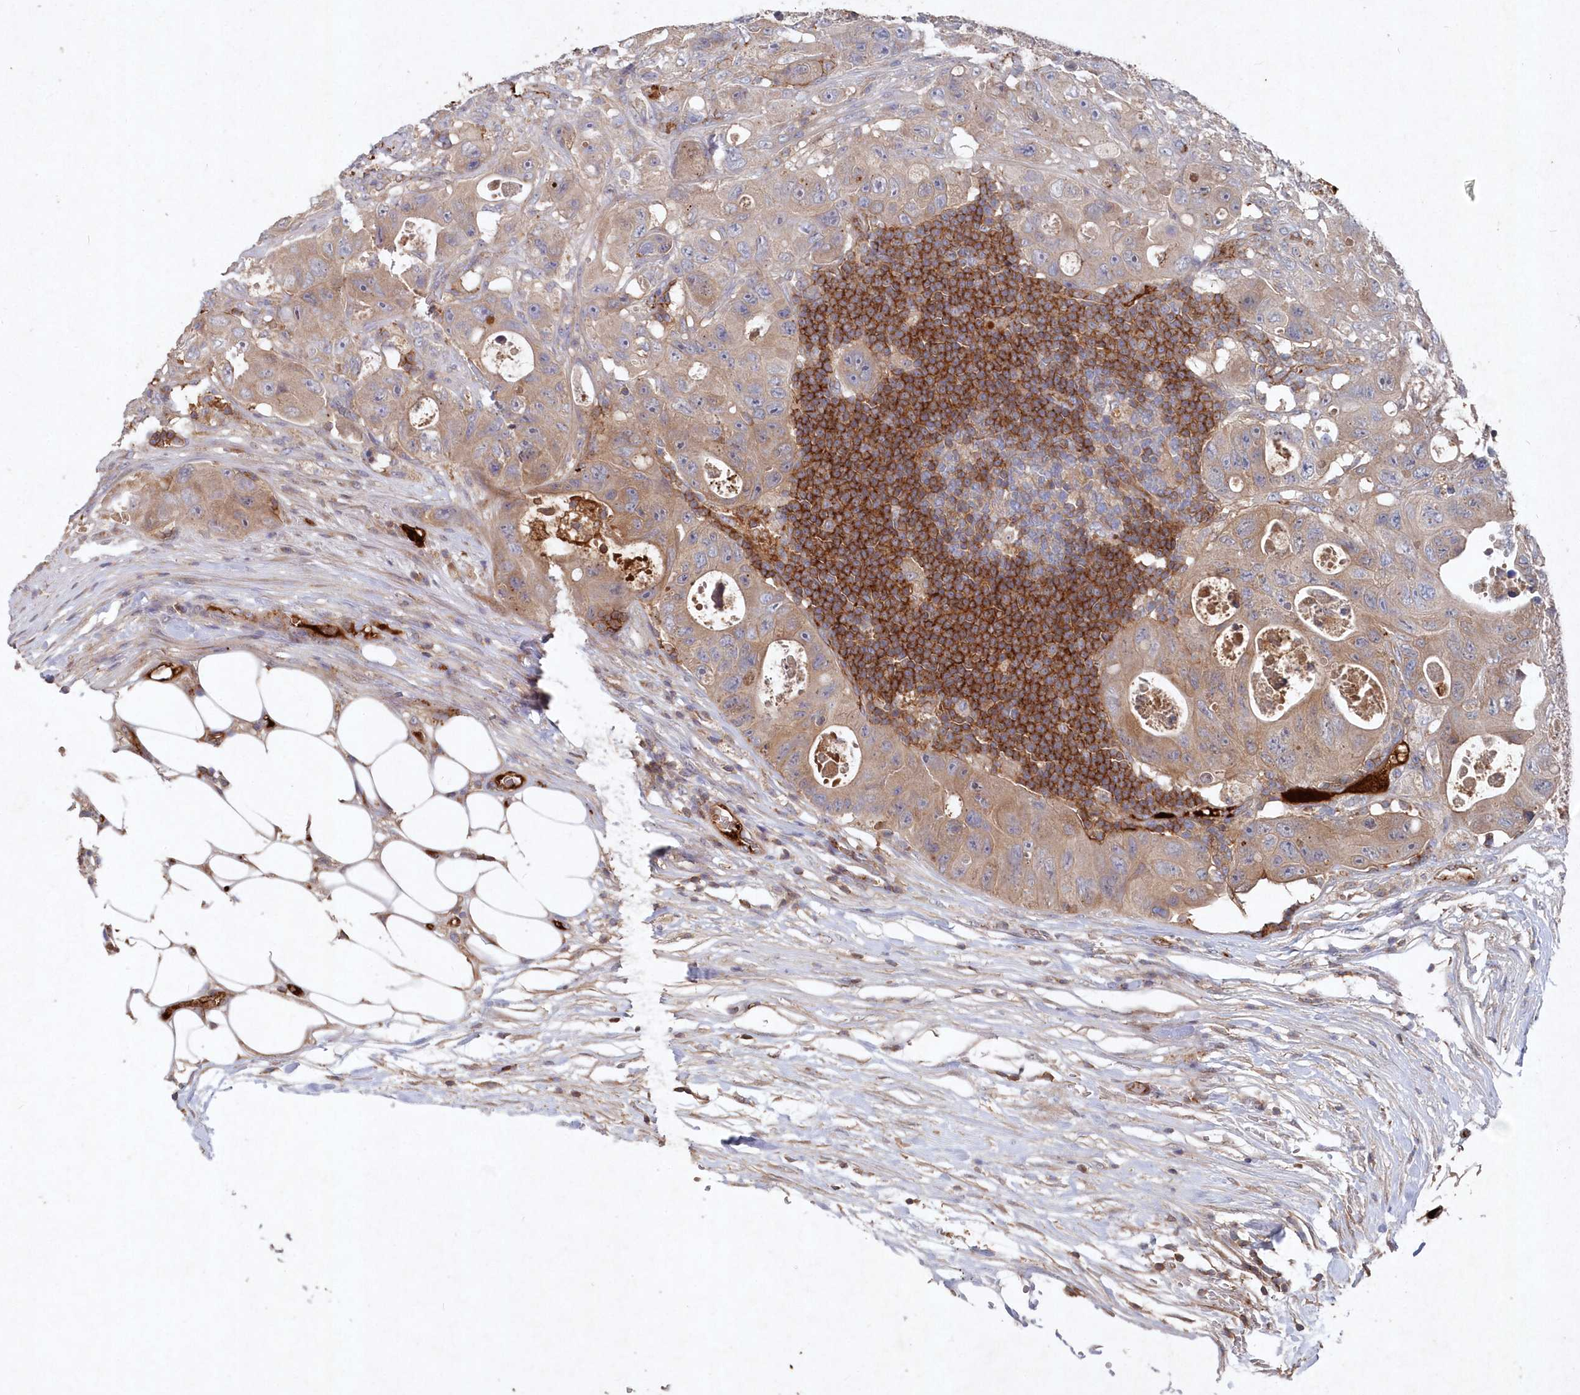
{"staining": {"intensity": "weak", "quantity": ">75%", "location": "cytoplasmic/membranous"}, "tissue": "colorectal cancer", "cell_type": "Tumor cells", "image_type": "cancer", "snomed": [{"axis": "morphology", "description": "Adenocarcinoma, NOS"}, {"axis": "topography", "description": "Colon"}], "caption": "Weak cytoplasmic/membranous positivity for a protein is seen in approximately >75% of tumor cells of adenocarcinoma (colorectal) using immunohistochemistry.", "gene": "ABHD14B", "patient": {"sex": "female", "age": 46}}